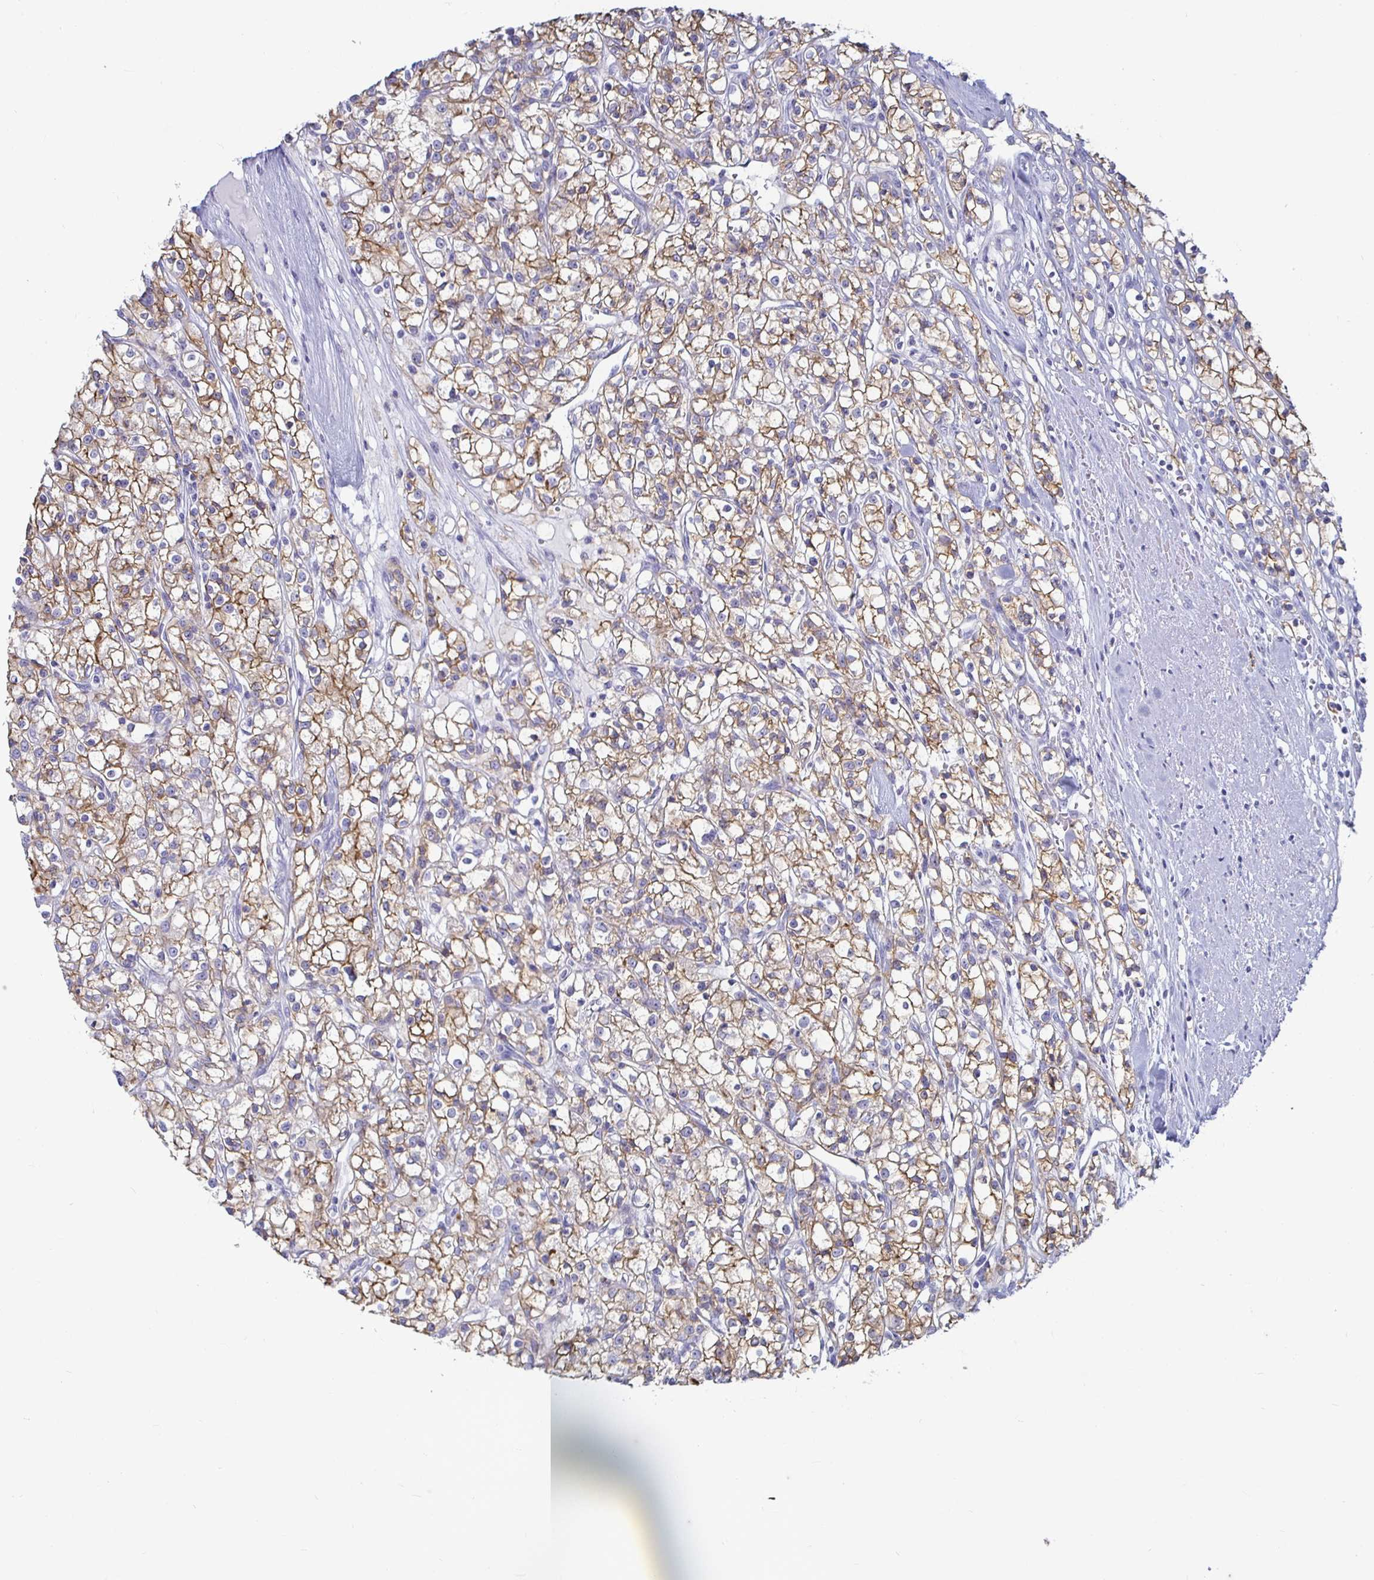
{"staining": {"intensity": "moderate", "quantity": ">75%", "location": "cytoplasmic/membranous"}, "tissue": "renal cancer", "cell_type": "Tumor cells", "image_type": "cancer", "snomed": [{"axis": "morphology", "description": "Adenocarcinoma, NOS"}, {"axis": "topography", "description": "Kidney"}], "caption": "A micrograph of renal cancer (adenocarcinoma) stained for a protein shows moderate cytoplasmic/membranous brown staining in tumor cells.", "gene": "CA9", "patient": {"sex": "female", "age": 59}}